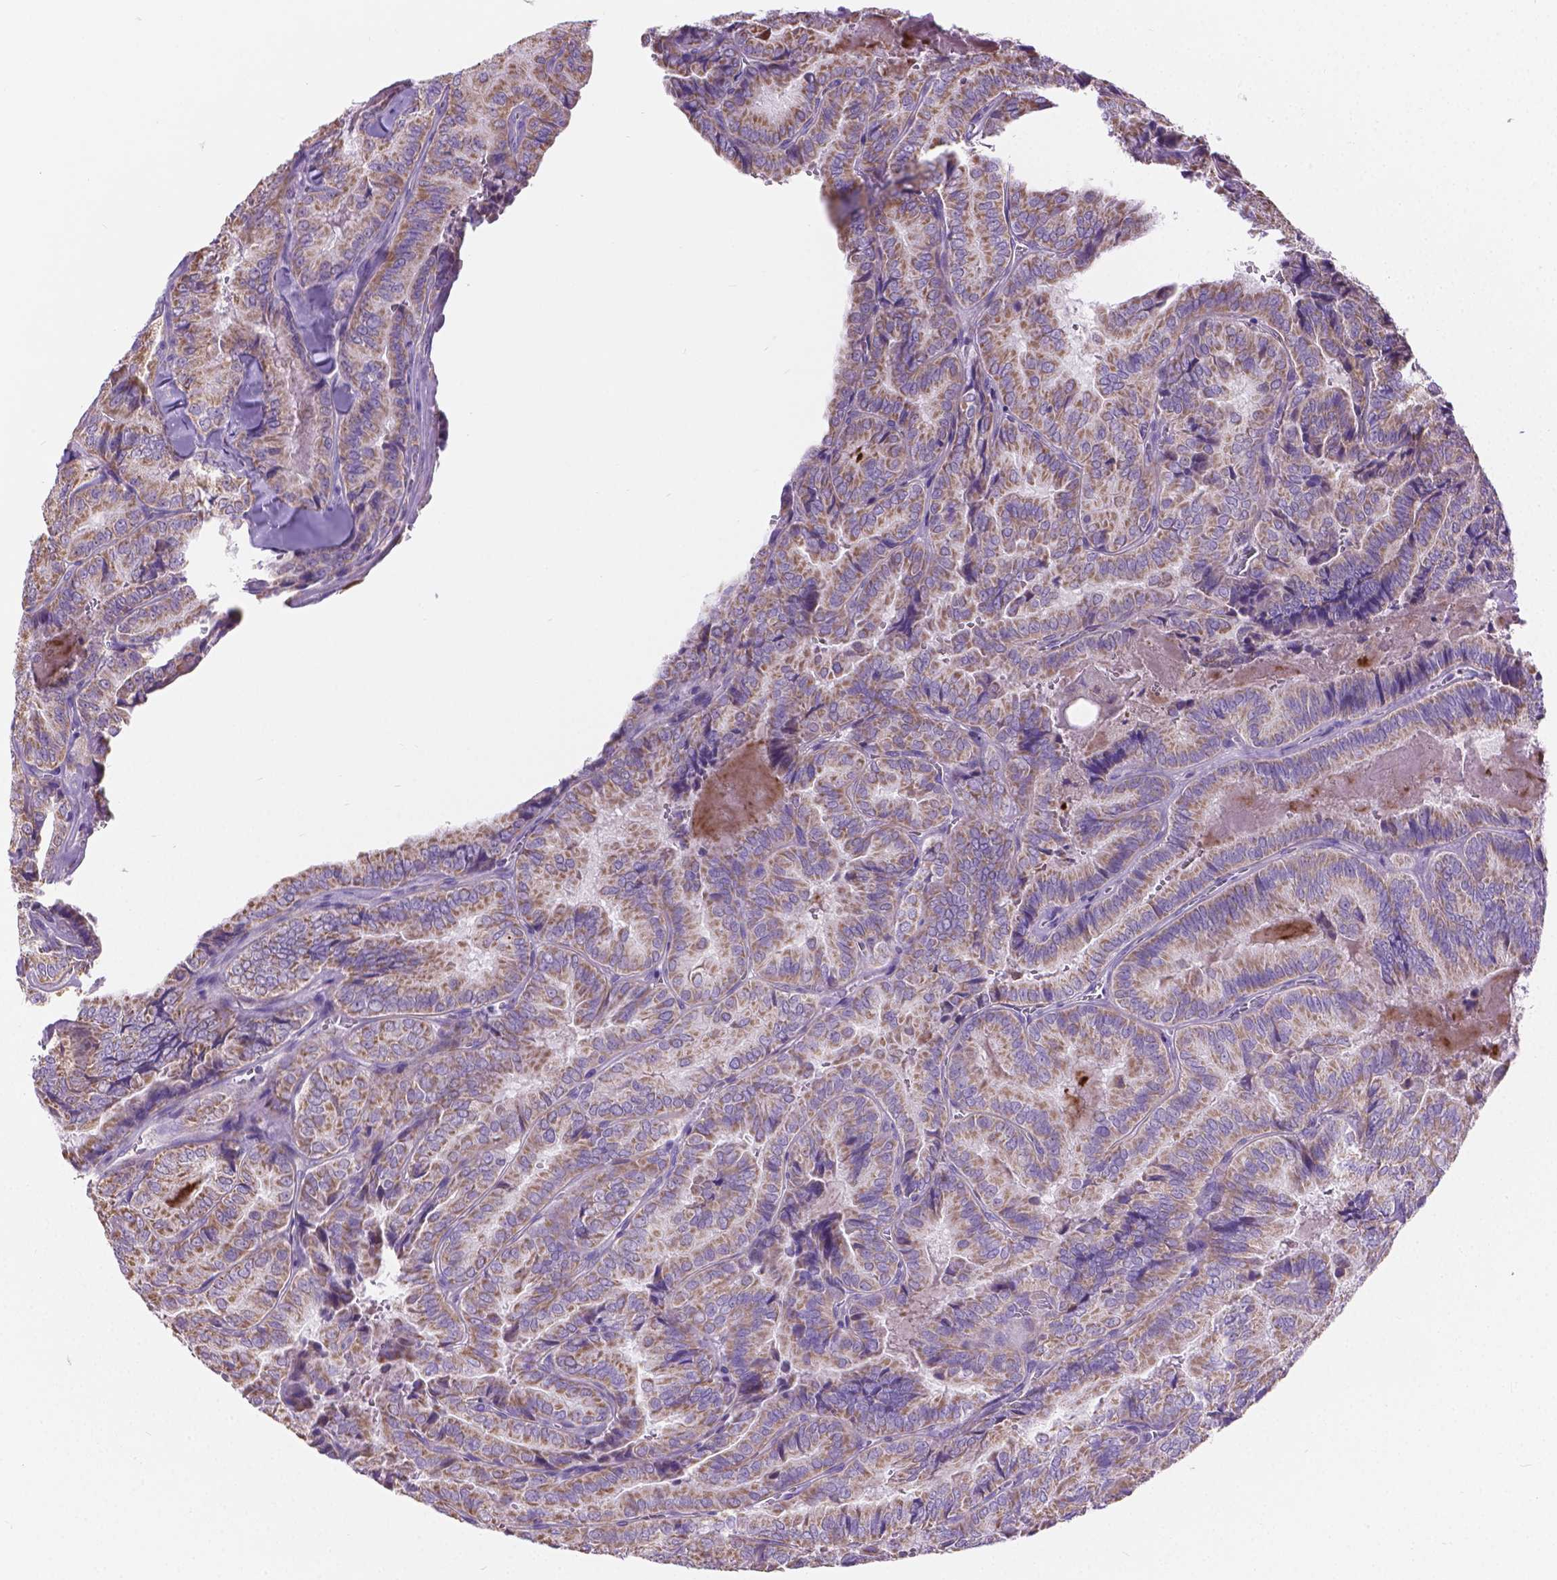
{"staining": {"intensity": "moderate", "quantity": ">75%", "location": "cytoplasmic/membranous"}, "tissue": "thyroid cancer", "cell_type": "Tumor cells", "image_type": "cancer", "snomed": [{"axis": "morphology", "description": "Papillary adenocarcinoma, NOS"}, {"axis": "topography", "description": "Thyroid gland"}], "caption": "Papillary adenocarcinoma (thyroid) tissue displays moderate cytoplasmic/membranous staining in approximately >75% of tumor cells, visualized by immunohistochemistry.", "gene": "CSPG5", "patient": {"sex": "female", "age": 75}}